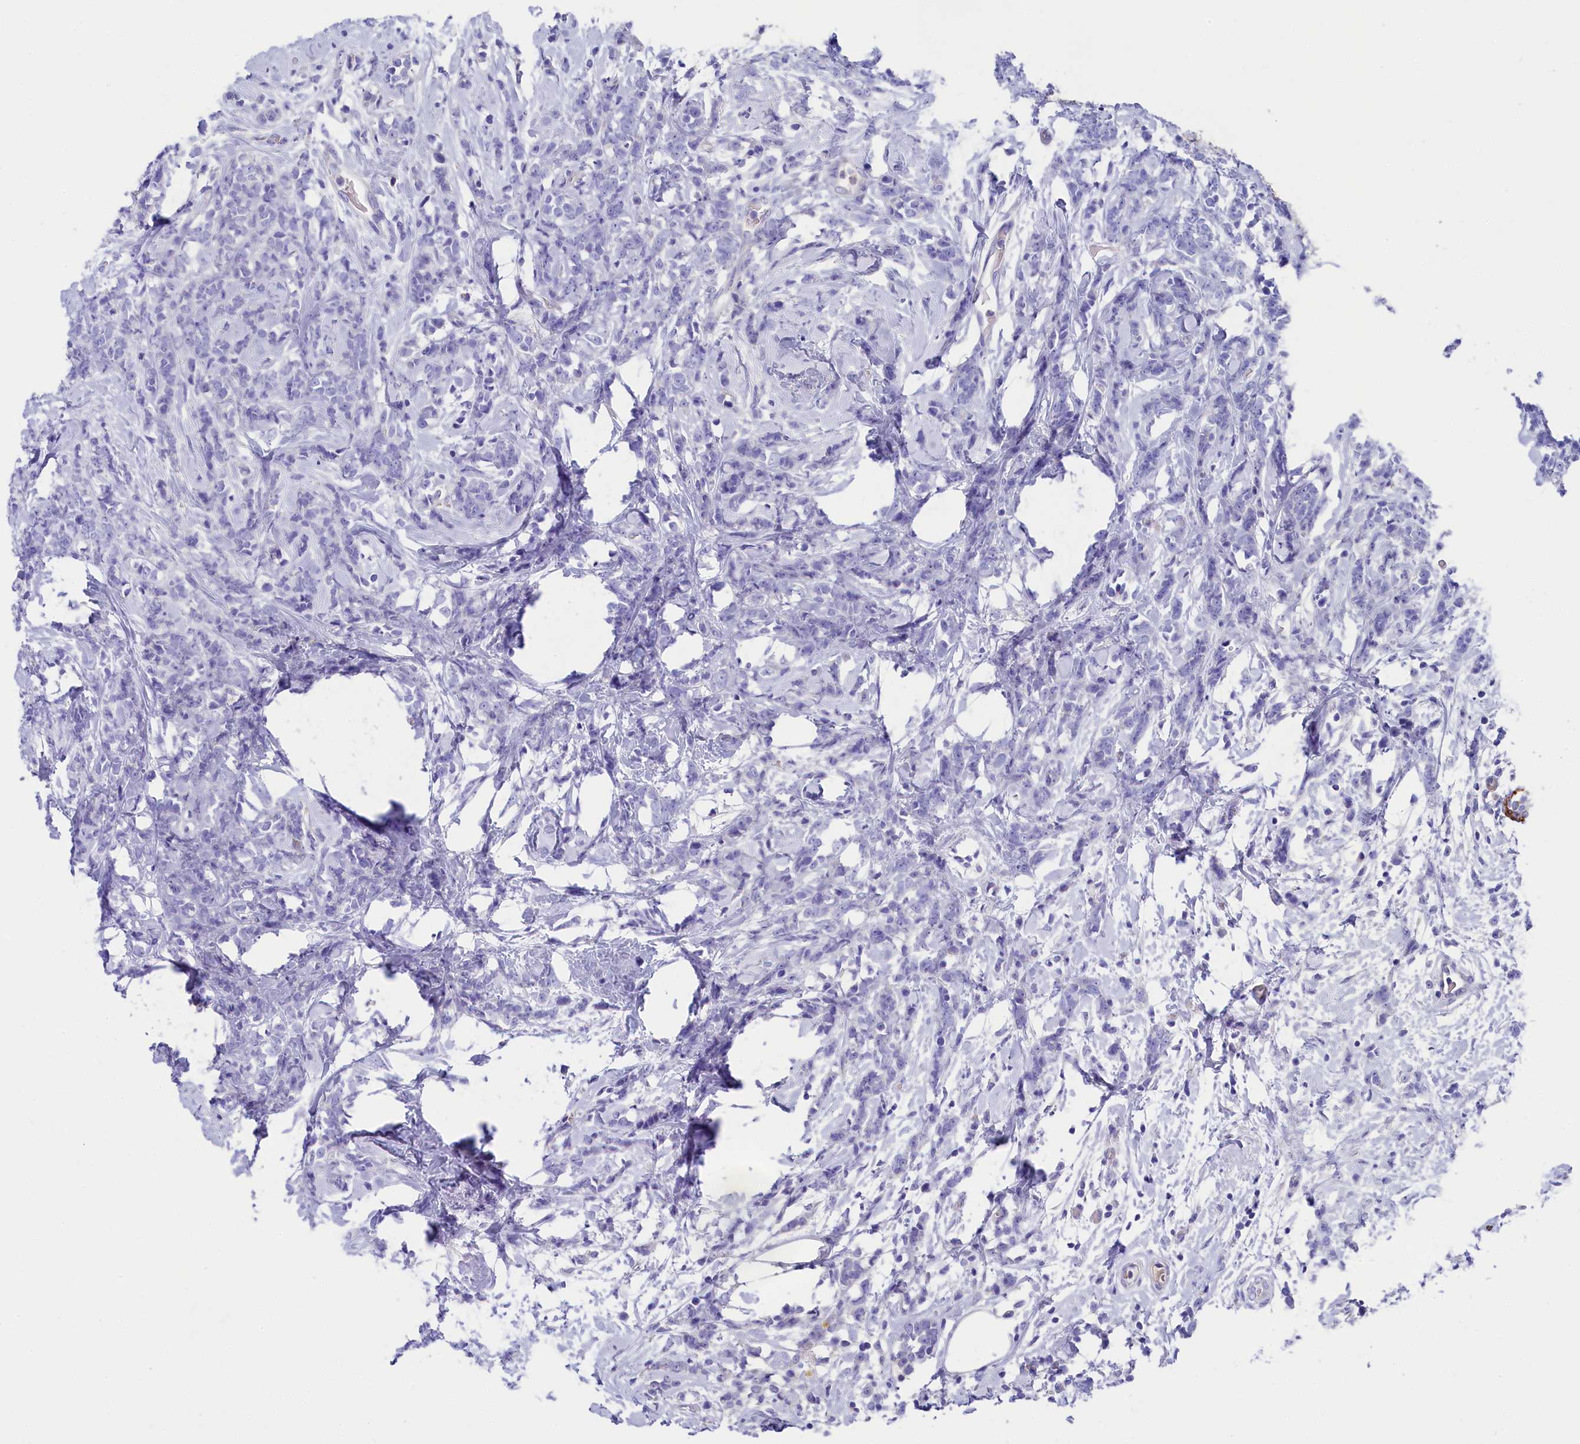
{"staining": {"intensity": "negative", "quantity": "none", "location": "none"}, "tissue": "breast cancer", "cell_type": "Tumor cells", "image_type": "cancer", "snomed": [{"axis": "morphology", "description": "Lobular carcinoma"}, {"axis": "topography", "description": "Breast"}], "caption": "This is an immunohistochemistry histopathology image of breast cancer (lobular carcinoma). There is no staining in tumor cells.", "gene": "SULT2A1", "patient": {"sex": "female", "age": 58}}